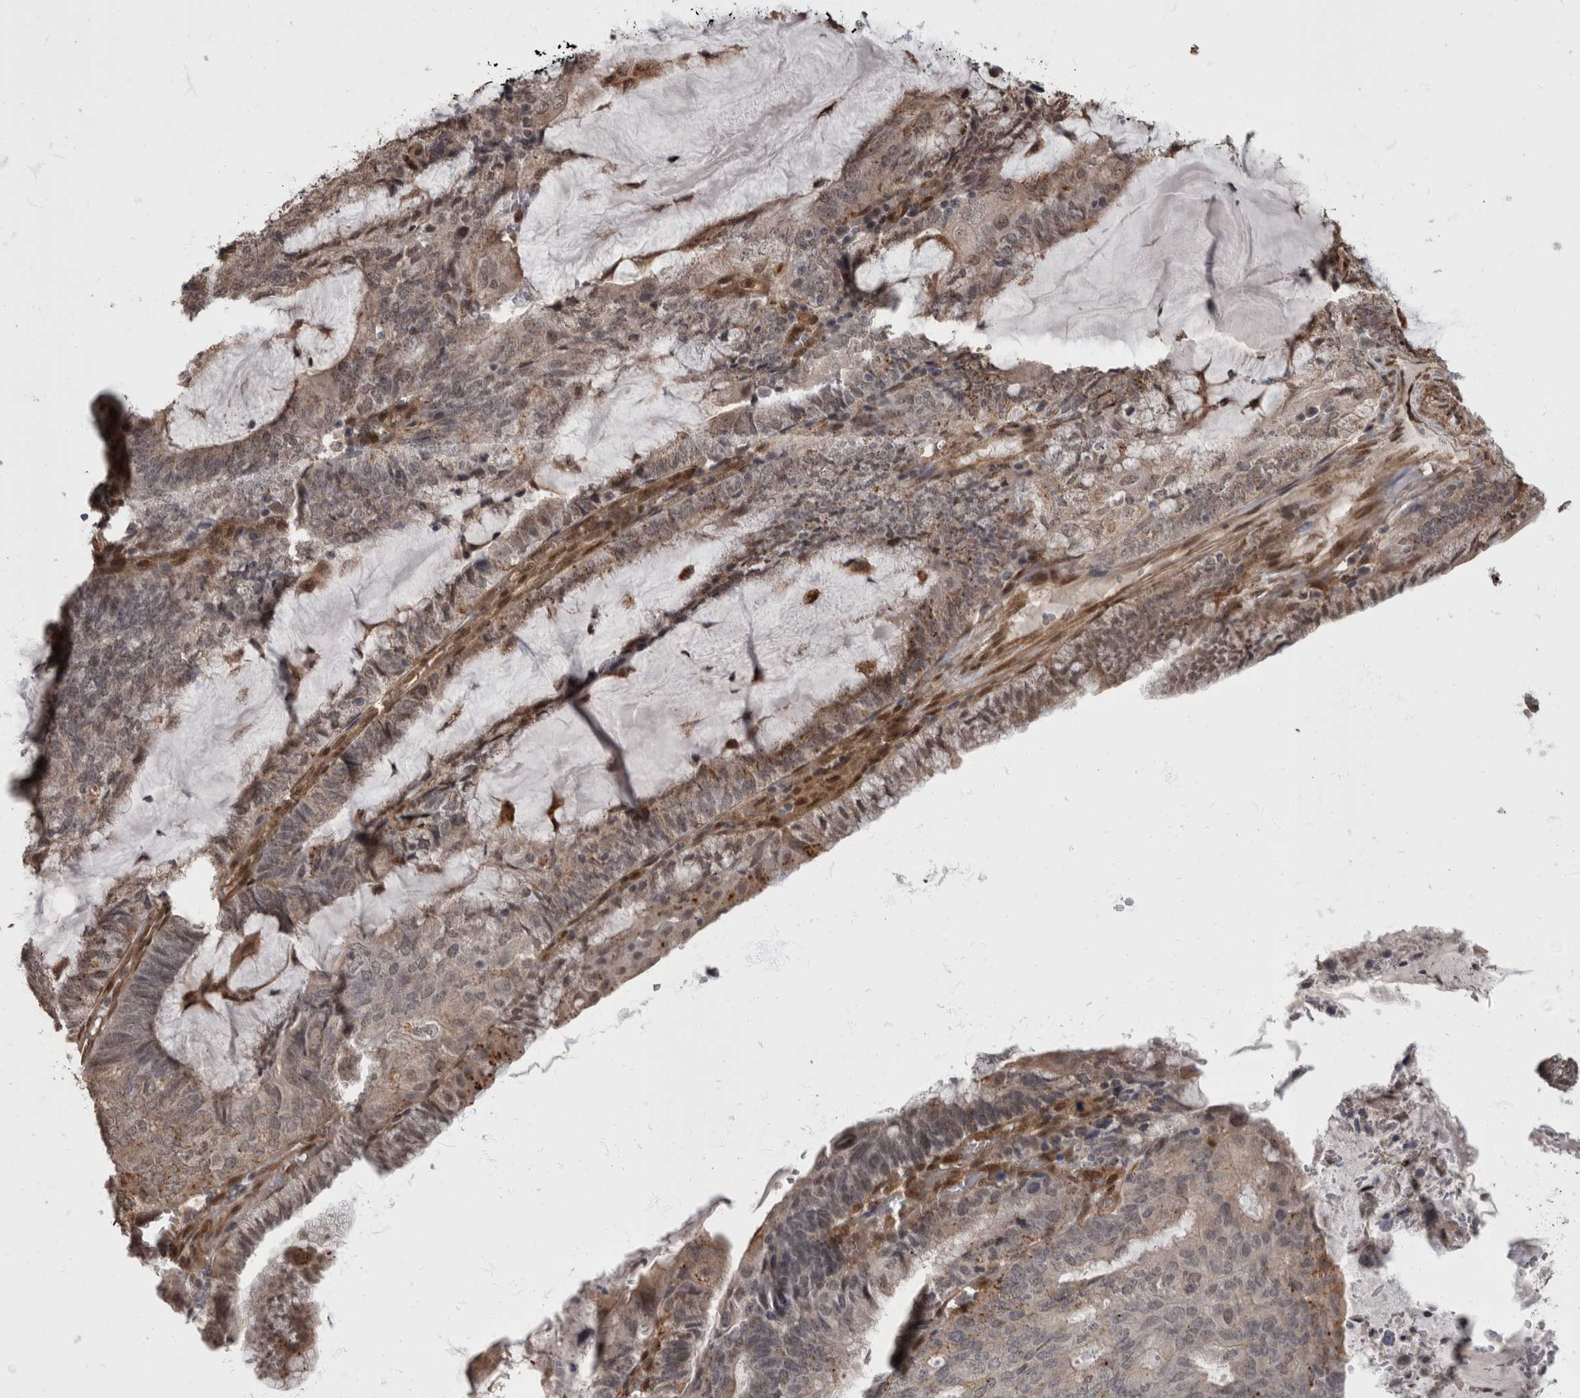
{"staining": {"intensity": "weak", "quantity": "<25%", "location": "cytoplasmic/membranous,nuclear"}, "tissue": "endometrial cancer", "cell_type": "Tumor cells", "image_type": "cancer", "snomed": [{"axis": "morphology", "description": "Adenocarcinoma, NOS"}, {"axis": "topography", "description": "Endometrium"}], "caption": "Image shows no protein staining in tumor cells of endometrial cancer tissue.", "gene": "AKT3", "patient": {"sex": "female", "age": 81}}